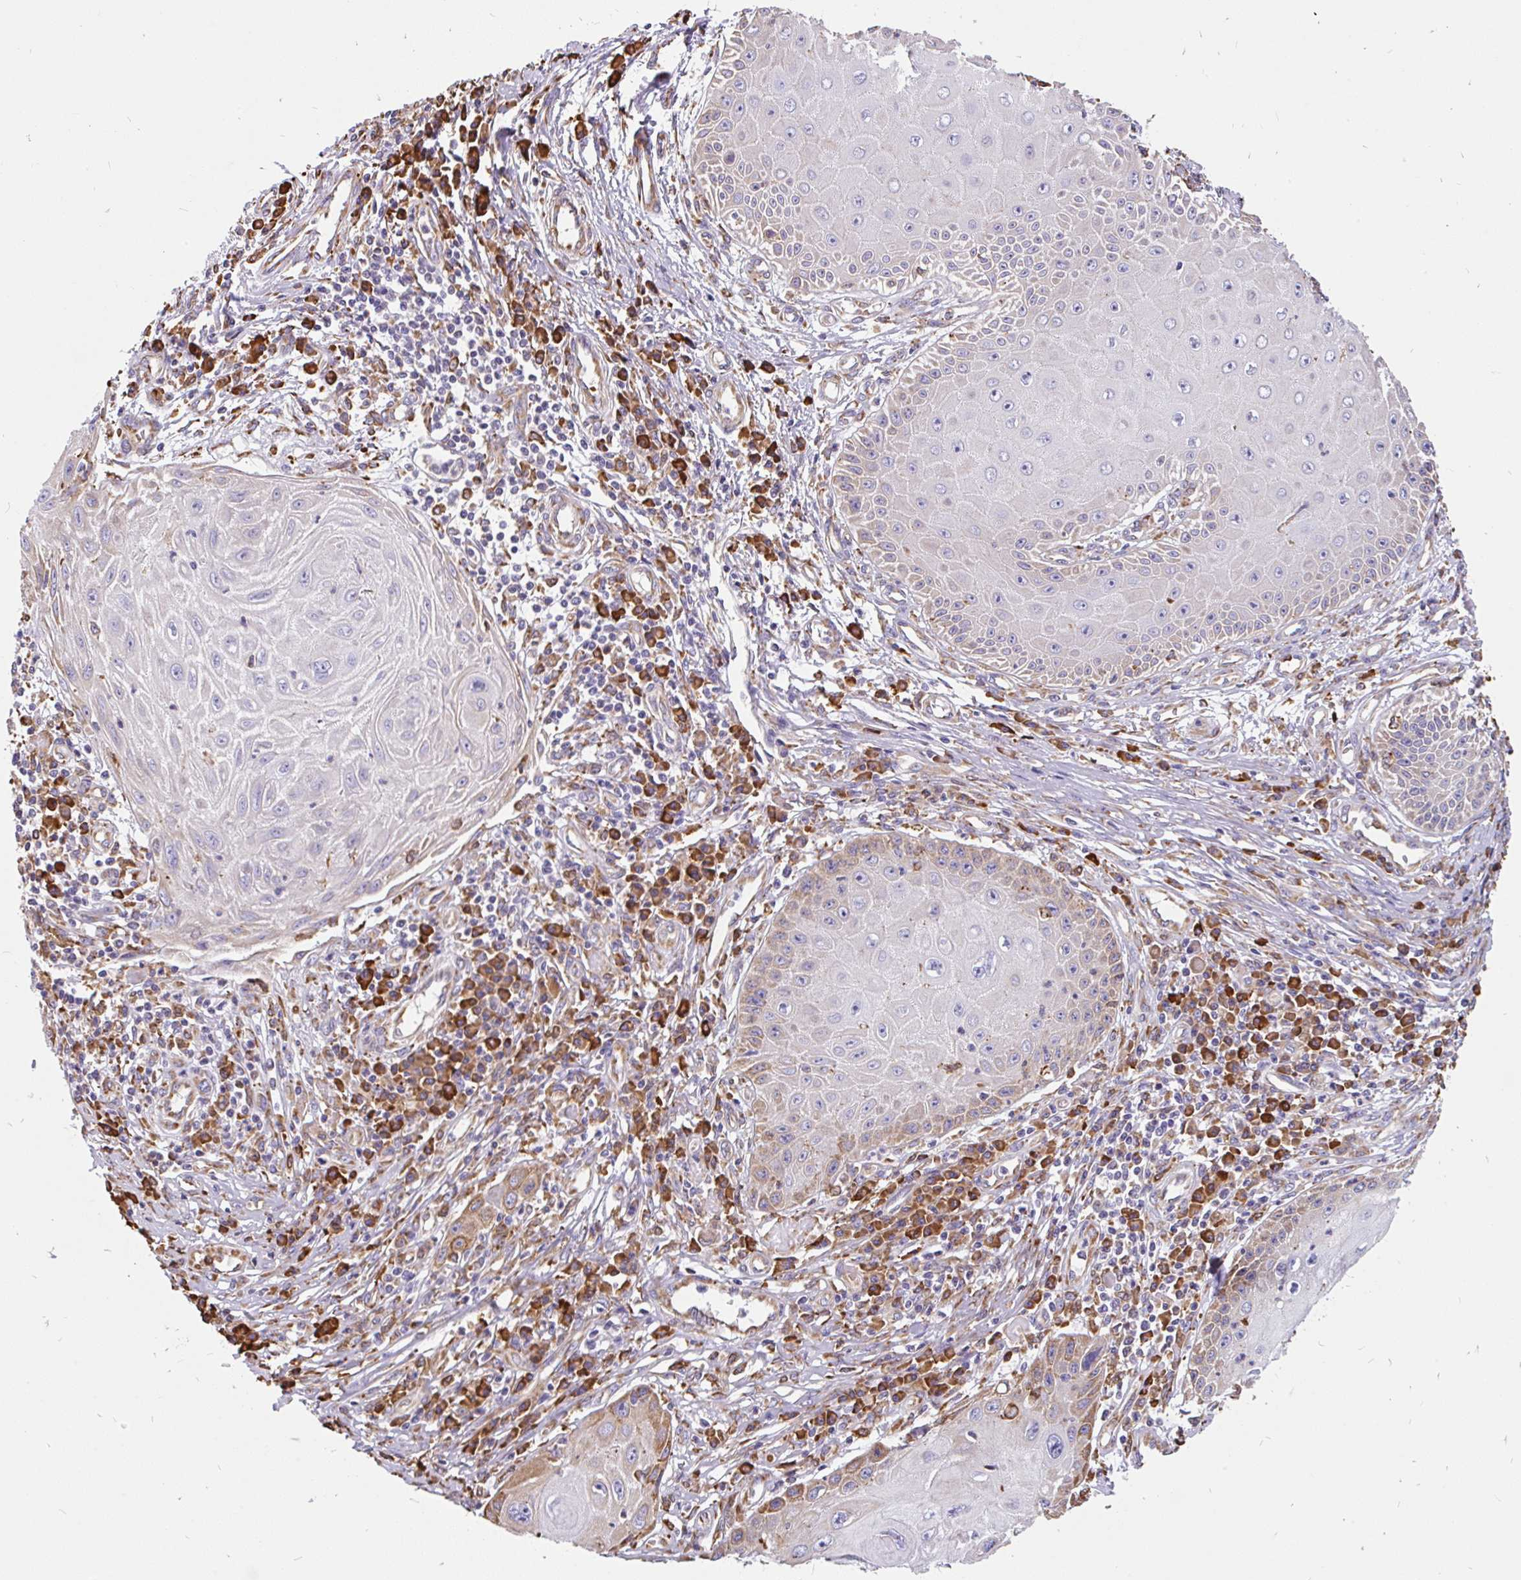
{"staining": {"intensity": "moderate", "quantity": "<25%", "location": "cytoplasmic/membranous"}, "tissue": "skin cancer", "cell_type": "Tumor cells", "image_type": "cancer", "snomed": [{"axis": "morphology", "description": "Squamous cell carcinoma, NOS"}, {"axis": "topography", "description": "Skin"}, {"axis": "topography", "description": "Vulva"}], "caption": "Approximately <25% of tumor cells in skin cancer (squamous cell carcinoma) display moderate cytoplasmic/membranous protein positivity as visualized by brown immunohistochemical staining.", "gene": "EML5", "patient": {"sex": "female", "age": 44}}